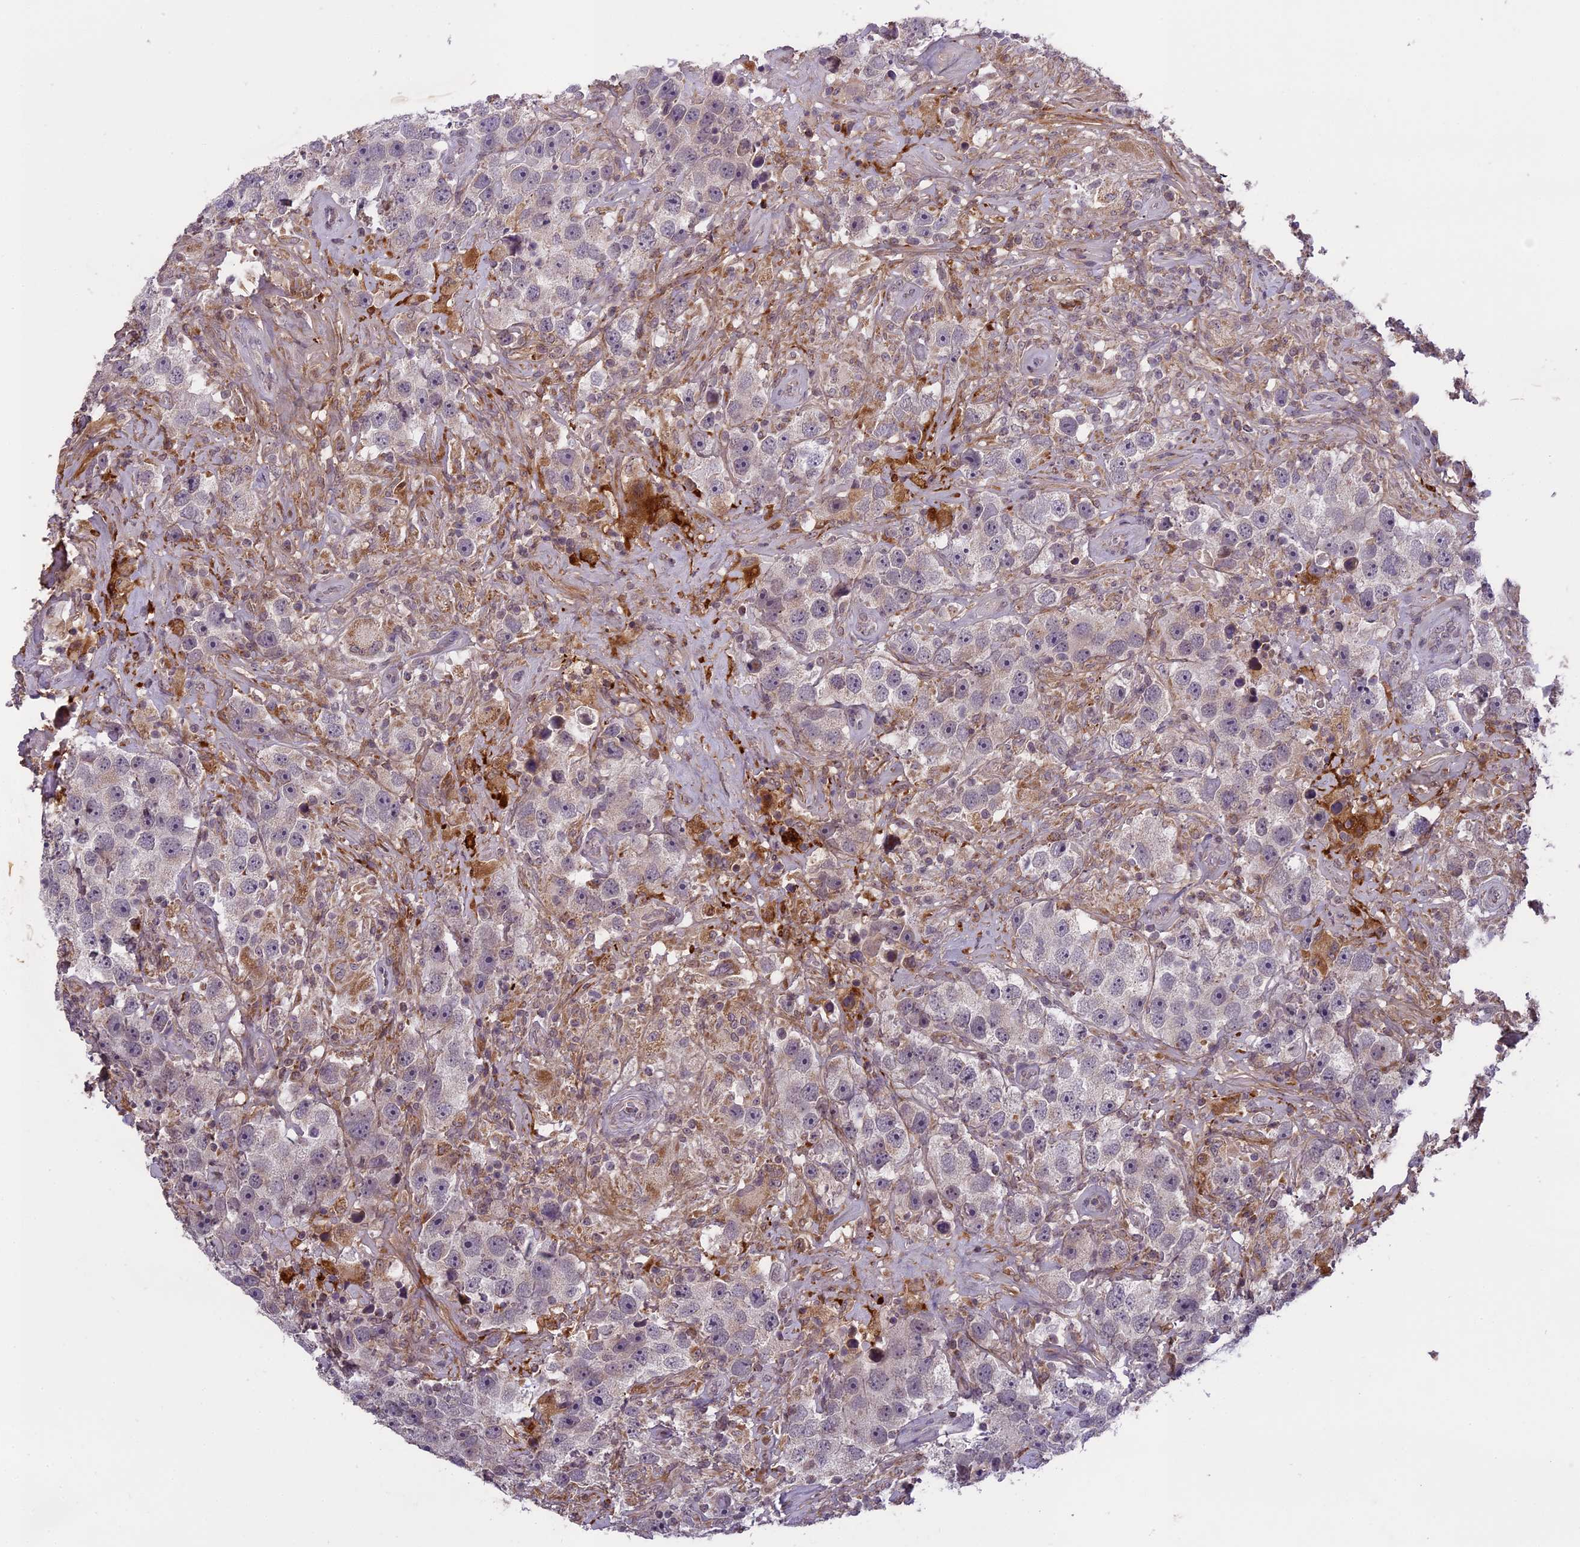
{"staining": {"intensity": "negative", "quantity": "none", "location": "none"}, "tissue": "testis cancer", "cell_type": "Tumor cells", "image_type": "cancer", "snomed": [{"axis": "morphology", "description": "Seminoma, NOS"}, {"axis": "topography", "description": "Testis"}], "caption": "High magnification brightfield microscopy of seminoma (testis) stained with DAB (brown) and counterstained with hematoxylin (blue): tumor cells show no significant staining.", "gene": "ERG28", "patient": {"sex": "male", "age": 49}}